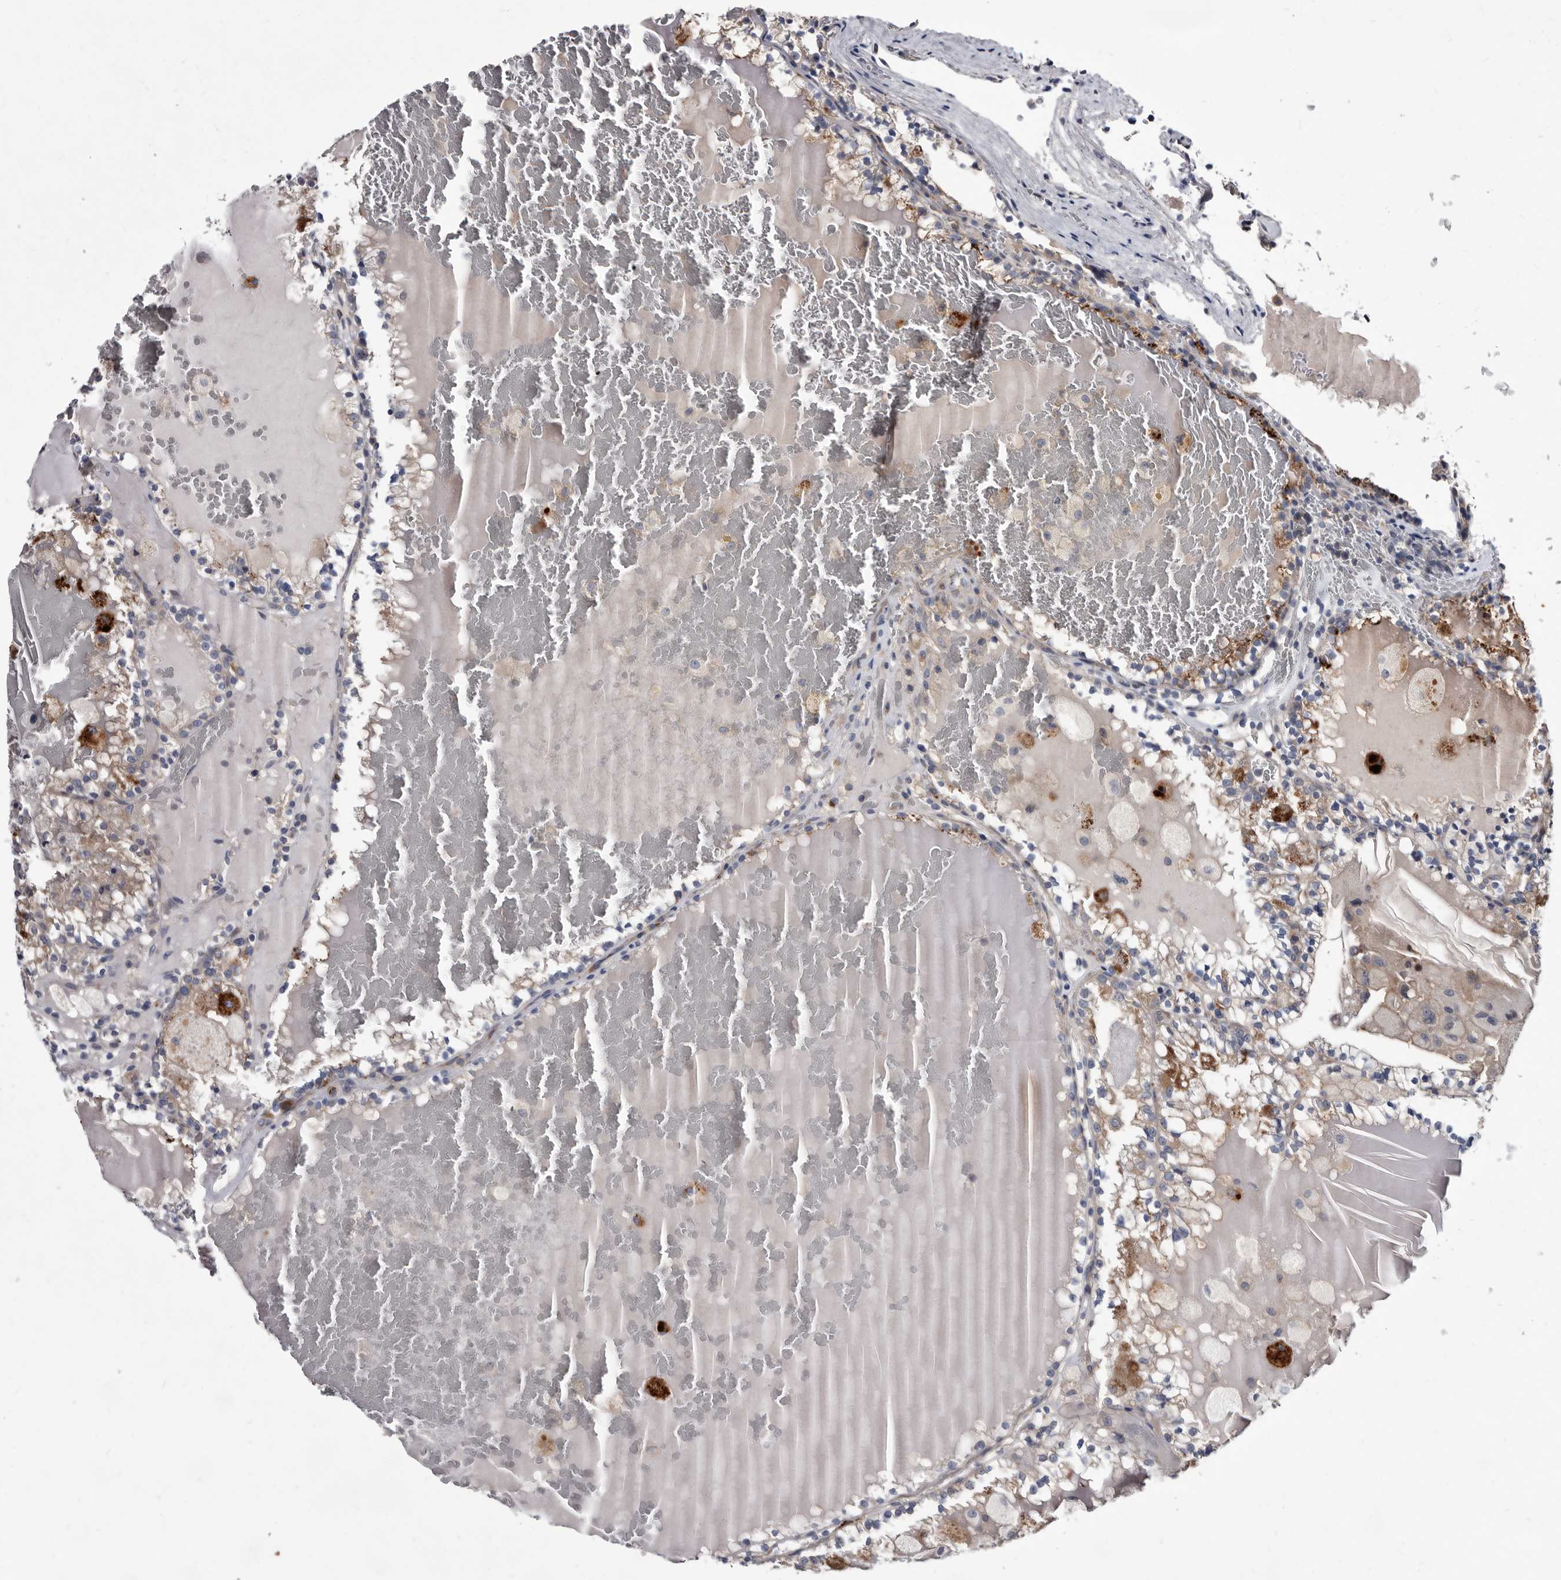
{"staining": {"intensity": "moderate", "quantity": "<25%", "location": "cytoplasmic/membranous"}, "tissue": "renal cancer", "cell_type": "Tumor cells", "image_type": "cancer", "snomed": [{"axis": "morphology", "description": "Adenocarcinoma, NOS"}, {"axis": "topography", "description": "Kidney"}], "caption": "Protein staining of renal cancer (adenocarcinoma) tissue reveals moderate cytoplasmic/membranous staining in about <25% of tumor cells.", "gene": "ABCF2", "patient": {"sex": "female", "age": 56}}